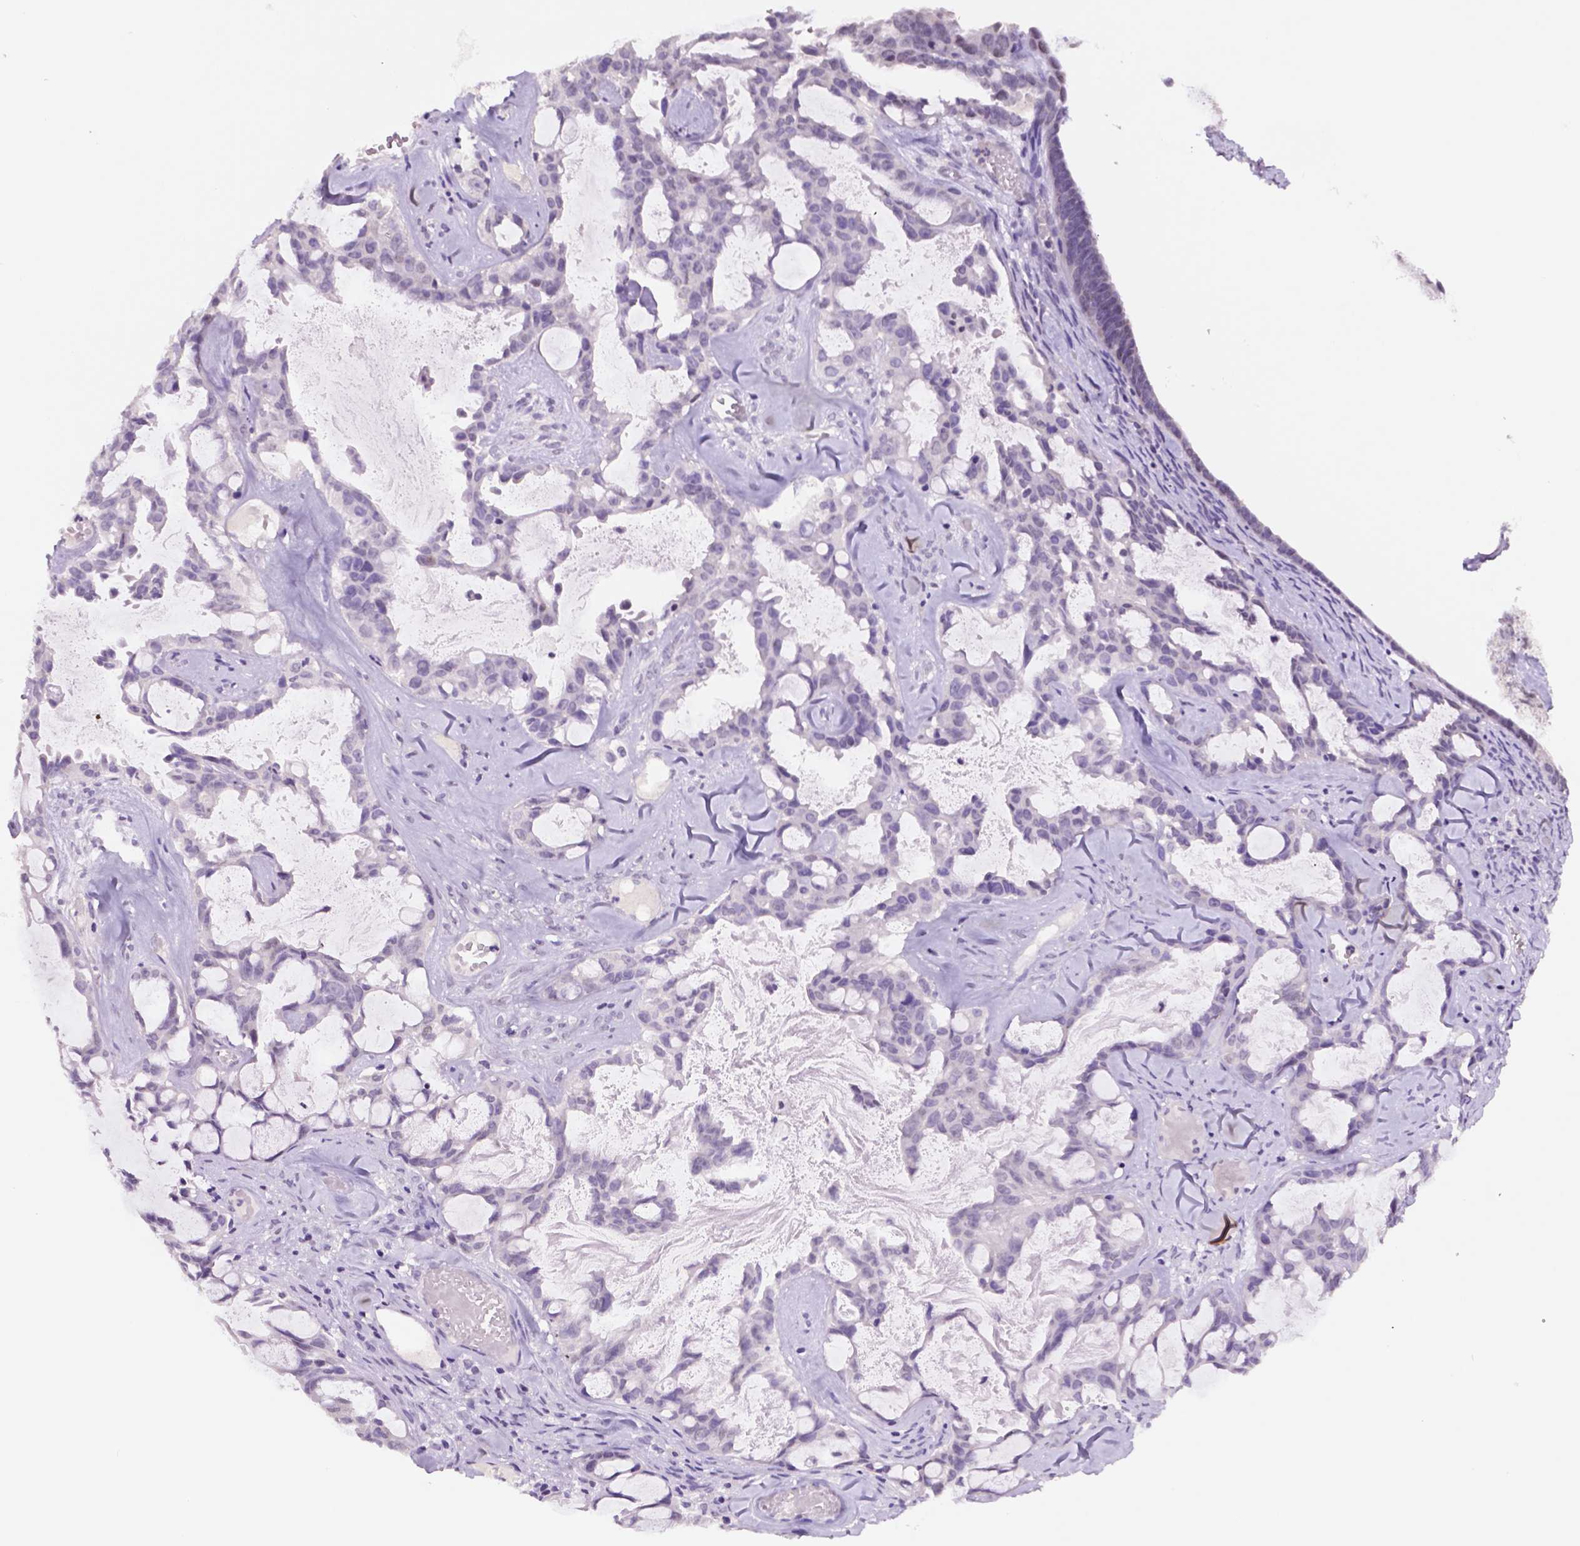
{"staining": {"intensity": "negative", "quantity": "none", "location": "none"}, "tissue": "ovarian cancer", "cell_type": "Tumor cells", "image_type": "cancer", "snomed": [{"axis": "morphology", "description": "Cystadenocarcinoma, serous, NOS"}, {"axis": "topography", "description": "Ovary"}], "caption": "This image is of serous cystadenocarcinoma (ovarian) stained with immunohistochemistry (IHC) to label a protein in brown with the nuclei are counter-stained blue. There is no expression in tumor cells. (IHC, brightfield microscopy, high magnification).", "gene": "NCOR1", "patient": {"sex": "female", "age": 69}}